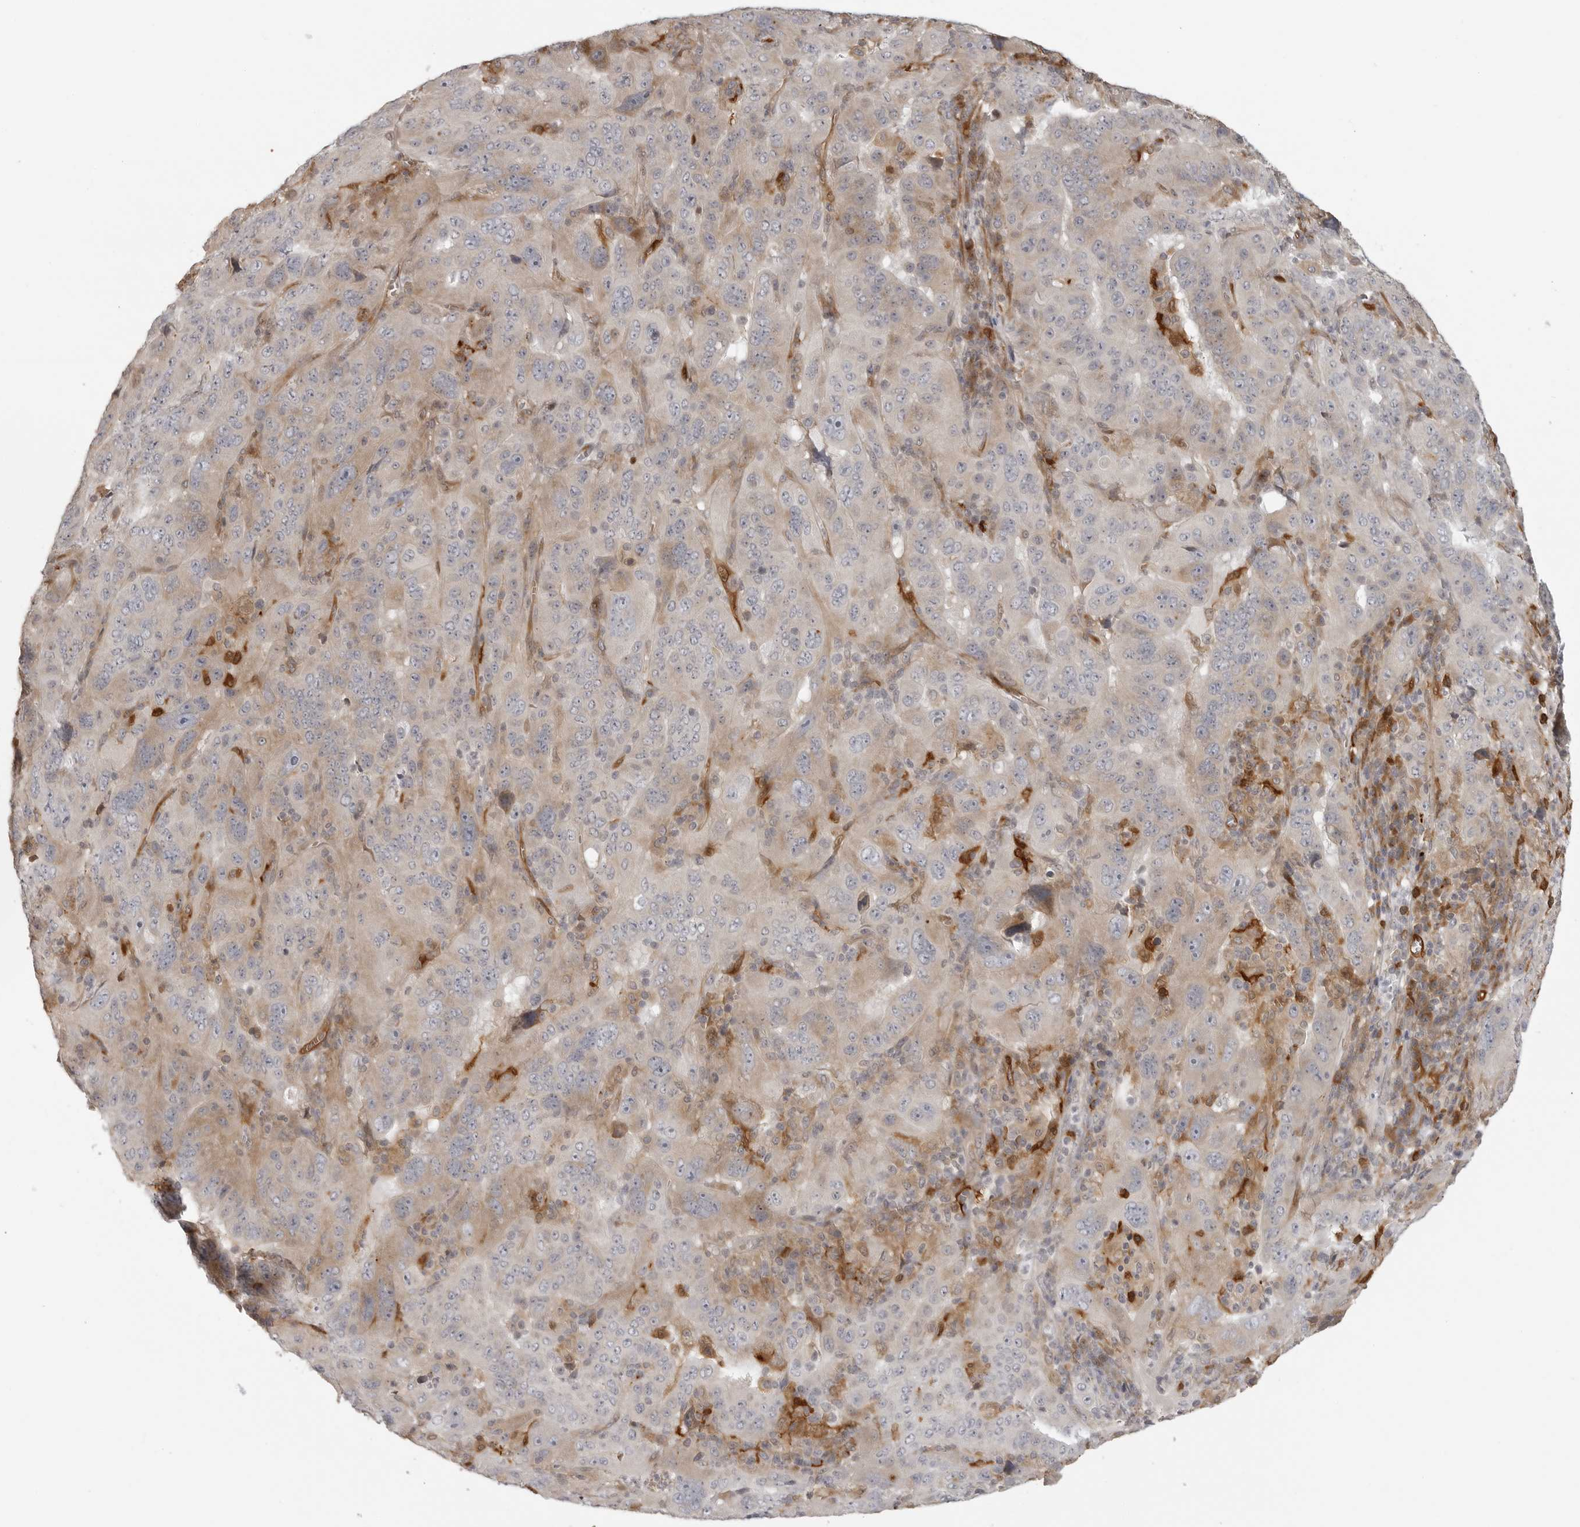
{"staining": {"intensity": "weak", "quantity": "<25%", "location": "cytoplasmic/membranous"}, "tissue": "pancreatic cancer", "cell_type": "Tumor cells", "image_type": "cancer", "snomed": [{"axis": "morphology", "description": "Adenocarcinoma, NOS"}, {"axis": "topography", "description": "Pancreas"}], "caption": "Protein analysis of pancreatic cancer reveals no significant positivity in tumor cells. The staining is performed using DAB (3,3'-diaminobenzidine) brown chromogen with nuclei counter-stained in using hematoxylin.", "gene": "IDO1", "patient": {"sex": "male", "age": 63}}